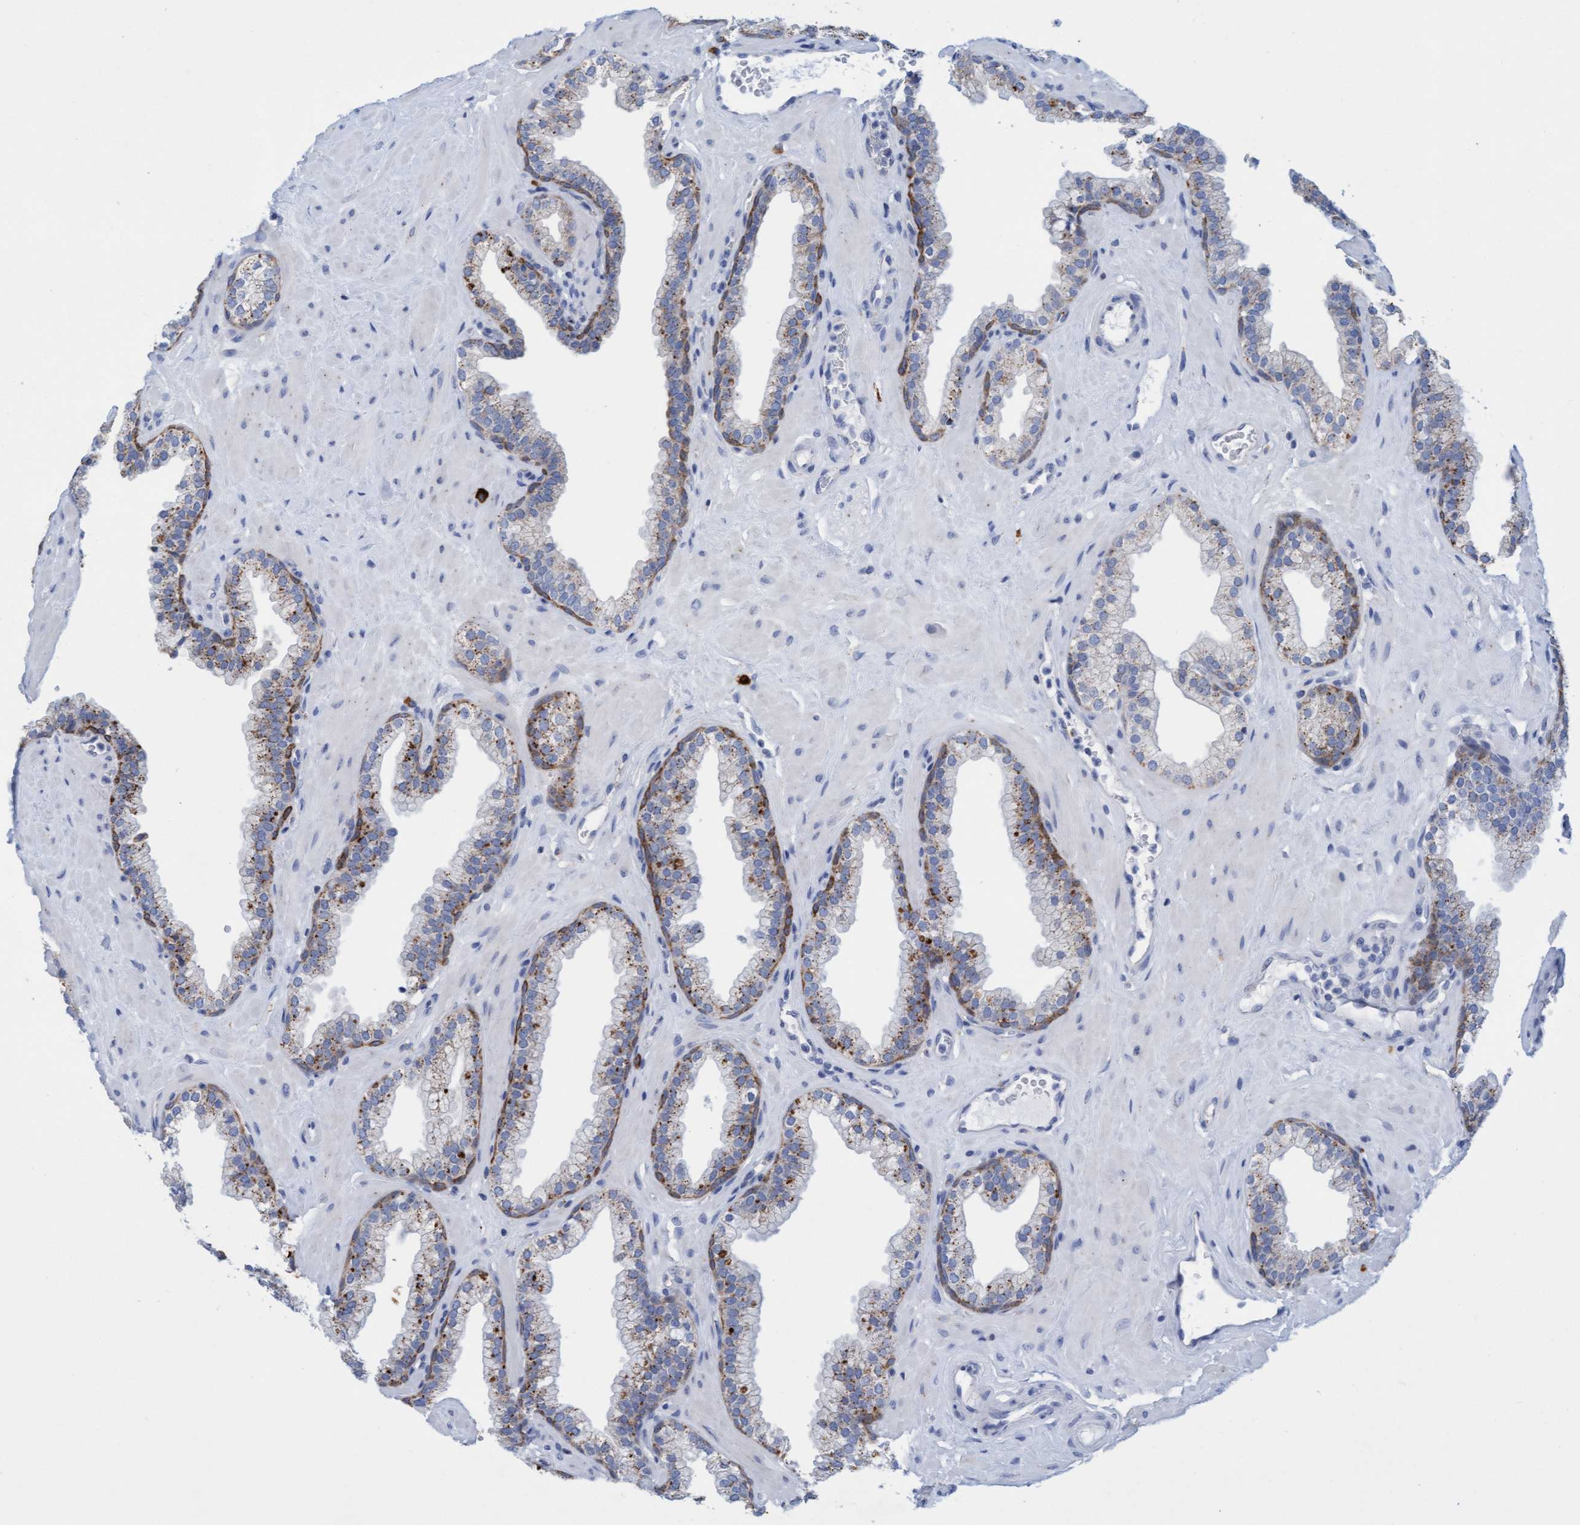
{"staining": {"intensity": "strong", "quantity": "25%-75%", "location": "cytoplasmic/membranous"}, "tissue": "prostate", "cell_type": "Glandular cells", "image_type": "normal", "snomed": [{"axis": "morphology", "description": "Normal tissue, NOS"}, {"axis": "morphology", "description": "Urothelial carcinoma, Low grade"}, {"axis": "topography", "description": "Urinary bladder"}, {"axis": "topography", "description": "Prostate"}], "caption": "Strong cytoplasmic/membranous expression is present in approximately 25%-75% of glandular cells in unremarkable prostate. Immunohistochemistry (ihc) stains the protein of interest in brown and the nuclei are stained blue.", "gene": "SGSH", "patient": {"sex": "male", "age": 60}}